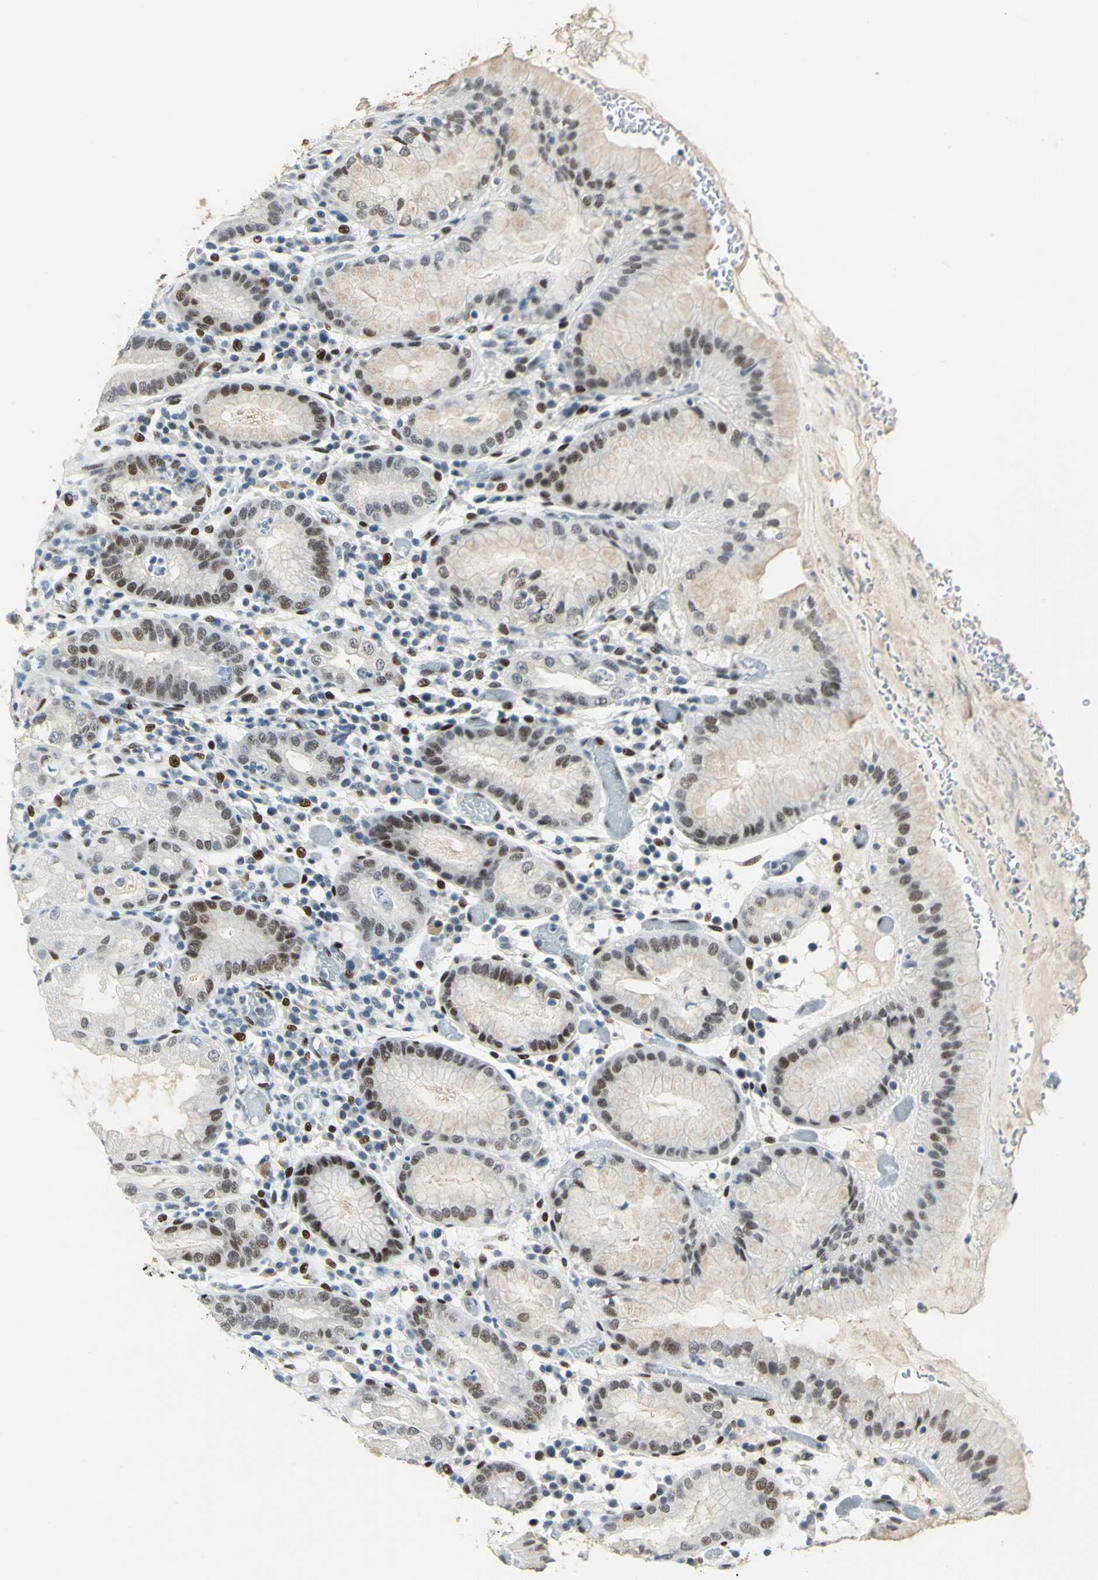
{"staining": {"intensity": "moderate", "quantity": "25%-75%", "location": "nuclear"}, "tissue": "stomach", "cell_type": "Glandular cells", "image_type": "normal", "snomed": [{"axis": "morphology", "description": "Normal tissue, NOS"}, {"axis": "topography", "description": "Stomach"}, {"axis": "topography", "description": "Stomach, lower"}], "caption": "Stomach stained for a protein displays moderate nuclear positivity in glandular cells.", "gene": "MEIS2", "patient": {"sex": "female", "age": 75}}